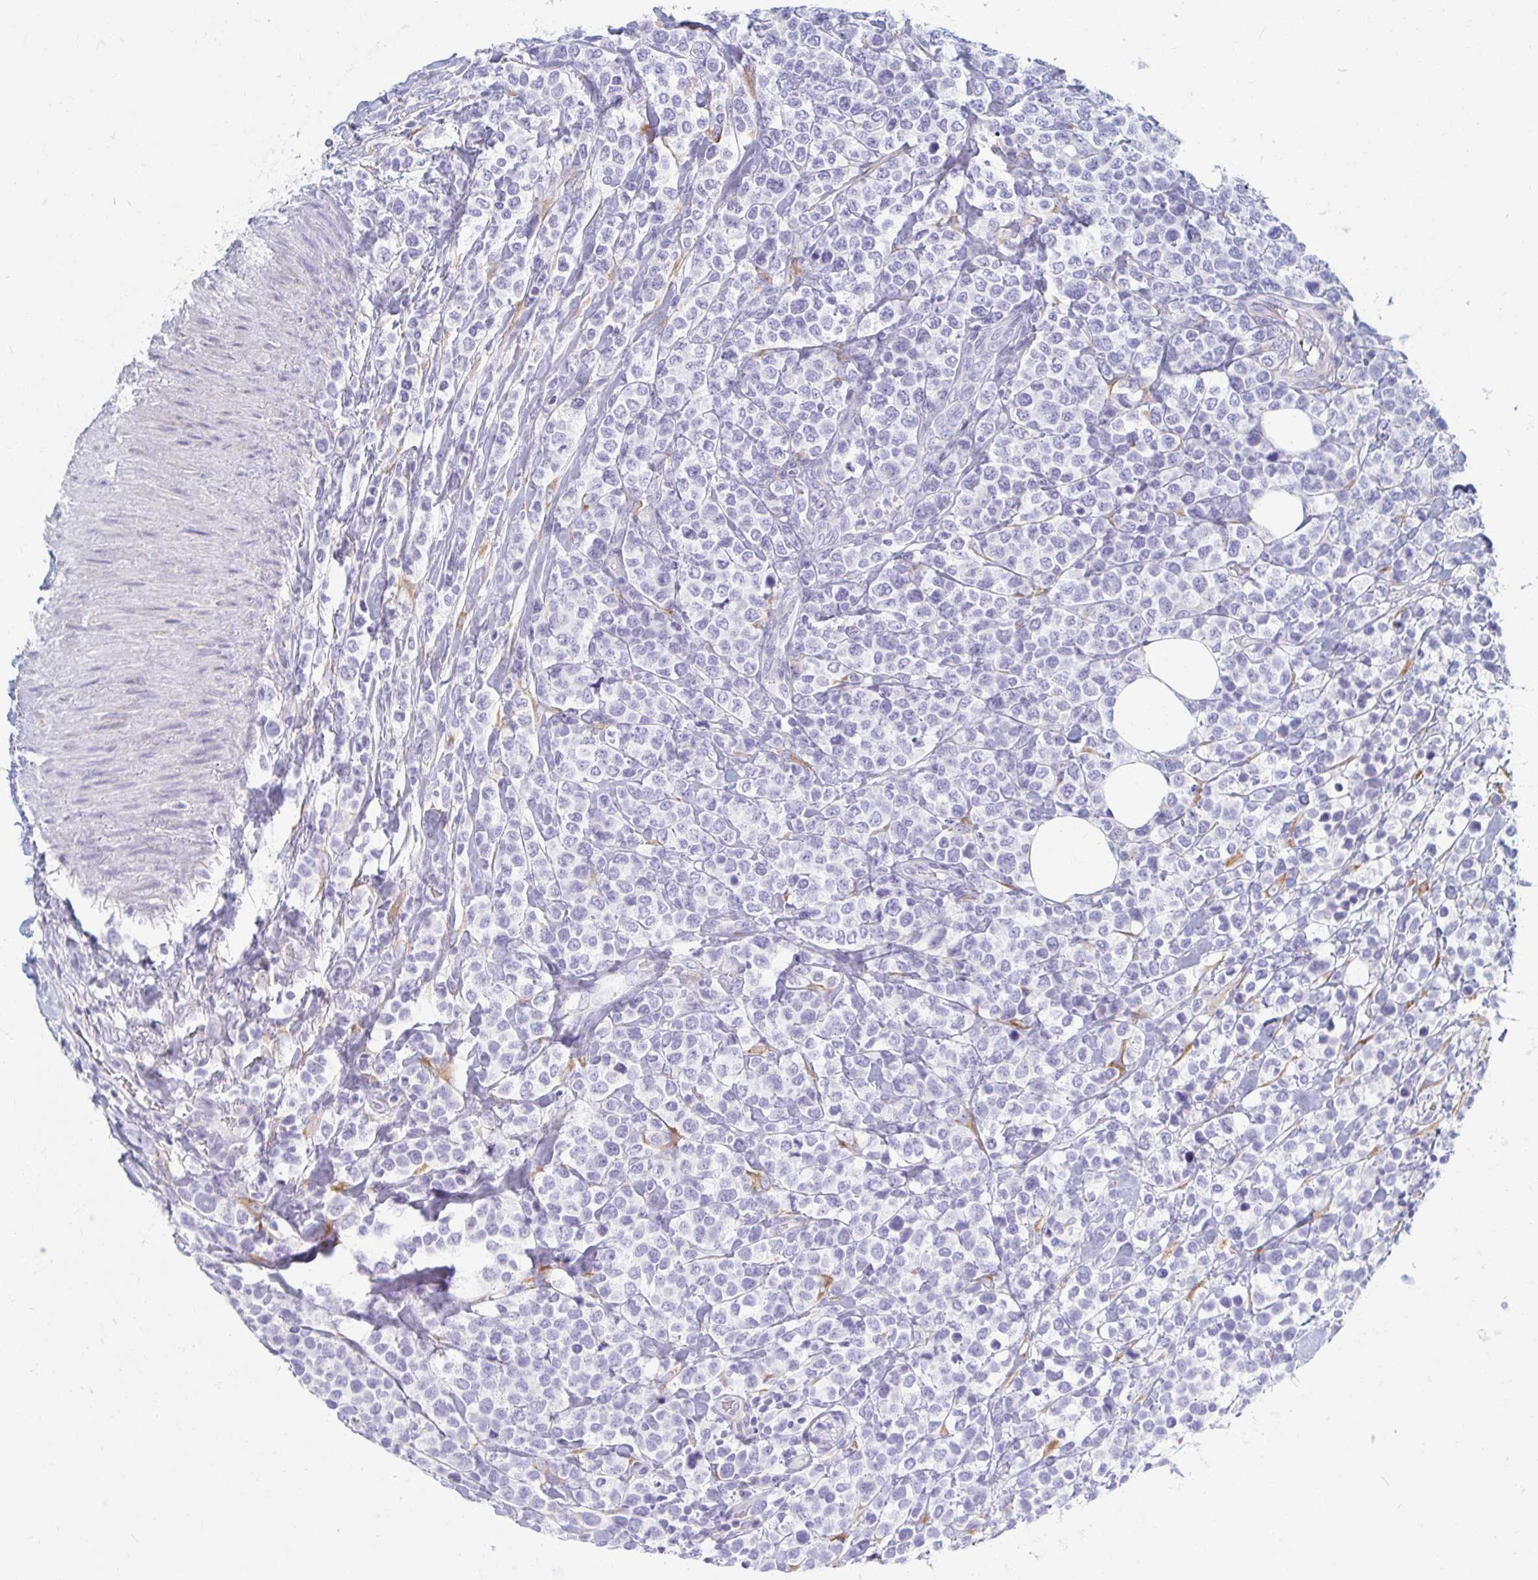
{"staining": {"intensity": "negative", "quantity": "none", "location": "none"}, "tissue": "lymphoma", "cell_type": "Tumor cells", "image_type": "cancer", "snomed": [{"axis": "morphology", "description": "Malignant lymphoma, non-Hodgkin's type, High grade"}, {"axis": "topography", "description": "Soft tissue"}], "caption": "The IHC micrograph has no significant positivity in tumor cells of lymphoma tissue.", "gene": "MYLK2", "patient": {"sex": "female", "age": 56}}